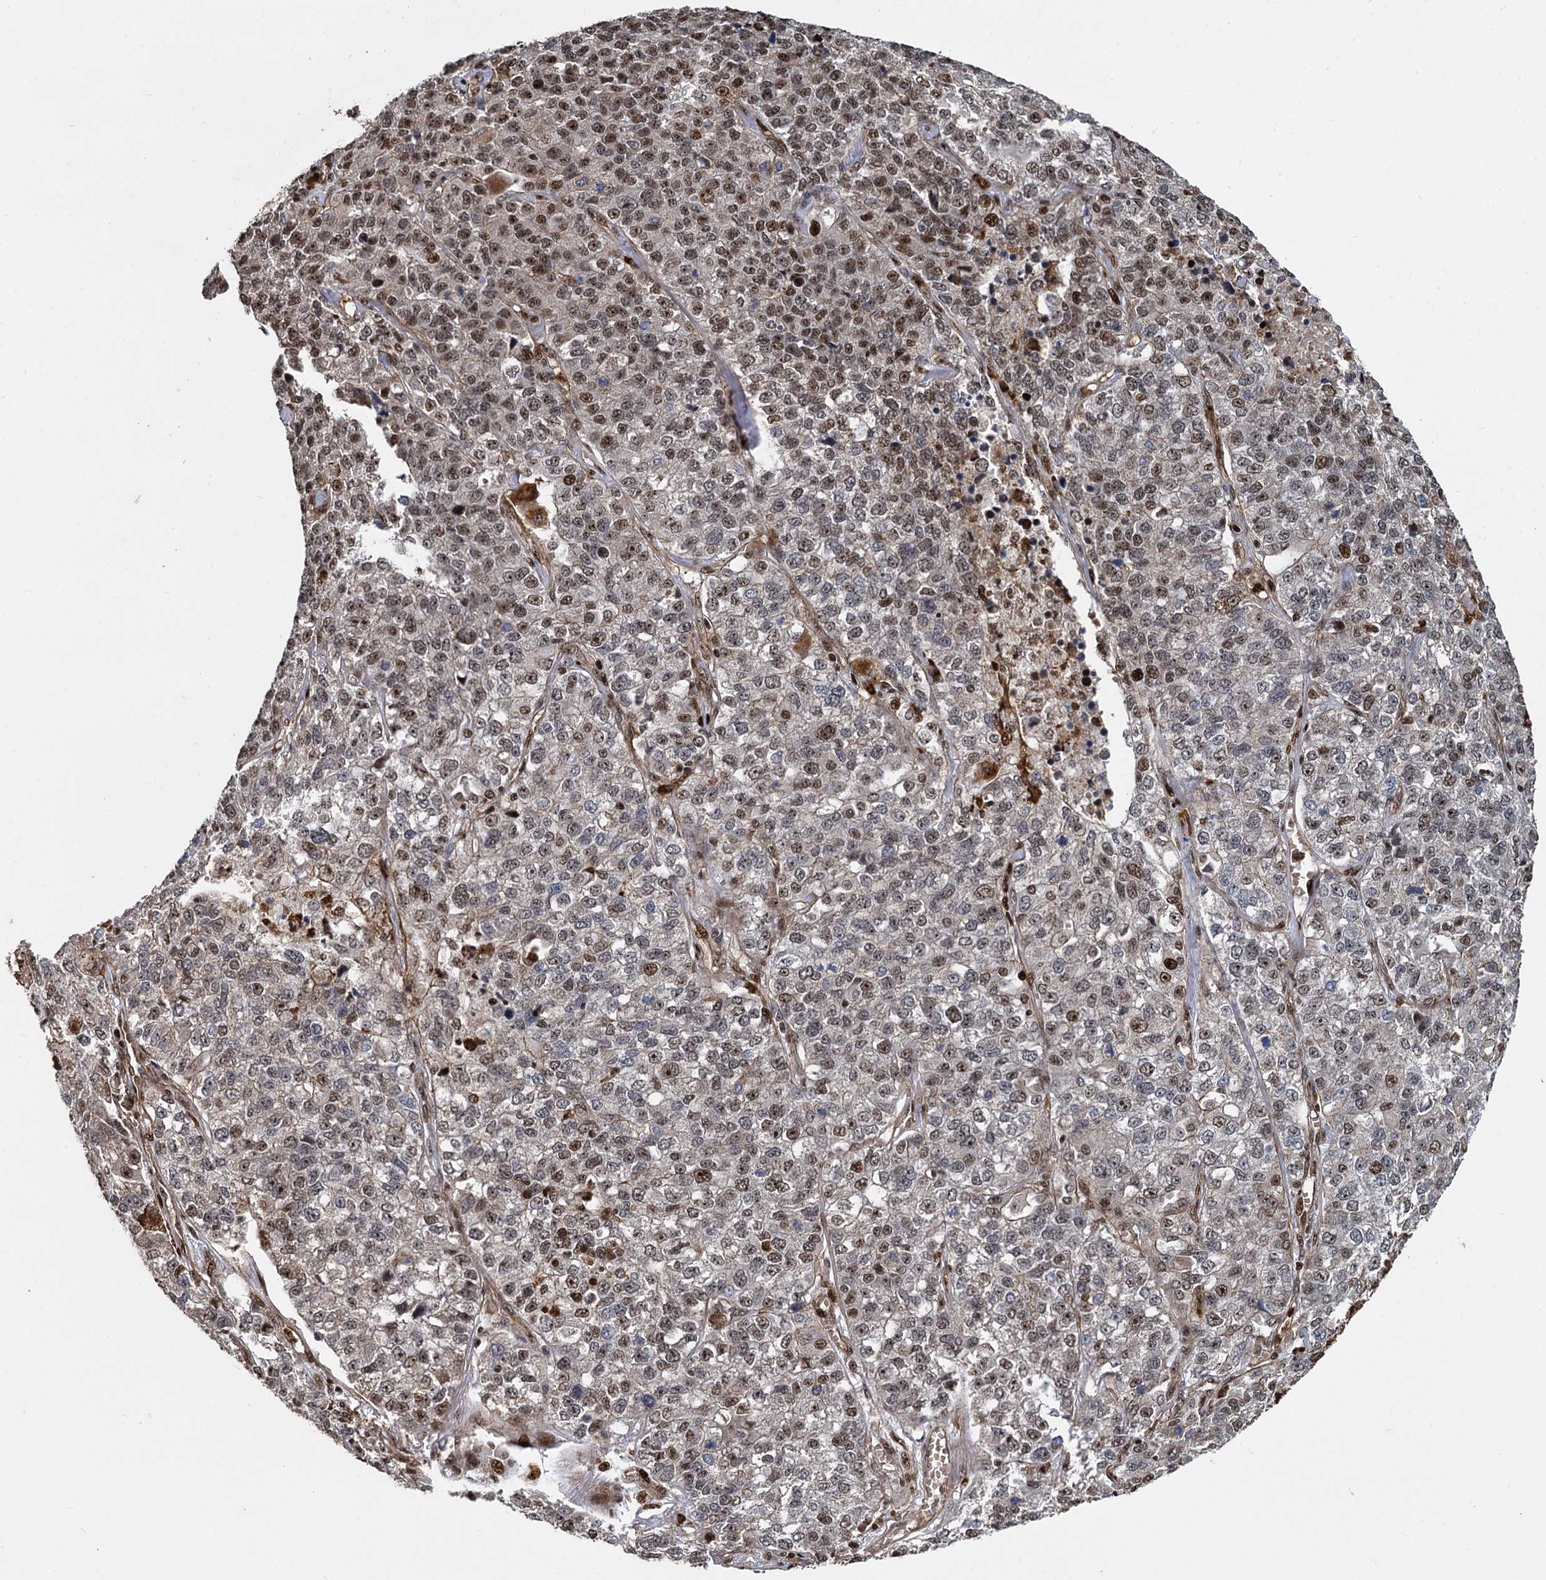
{"staining": {"intensity": "moderate", "quantity": "25%-75%", "location": "nuclear"}, "tissue": "lung cancer", "cell_type": "Tumor cells", "image_type": "cancer", "snomed": [{"axis": "morphology", "description": "Adenocarcinoma, NOS"}, {"axis": "topography", "description": "Lung"}], "caption": "Tumor cells demonstrate medium levels of moderate nuclear staining in about 25%-75% of cells in lung cancer. The protein is shown in brown color, while the nuclei are stained blue.", "gene": "ANKRD49", "patient": {"sex": "male", "age": 49}}